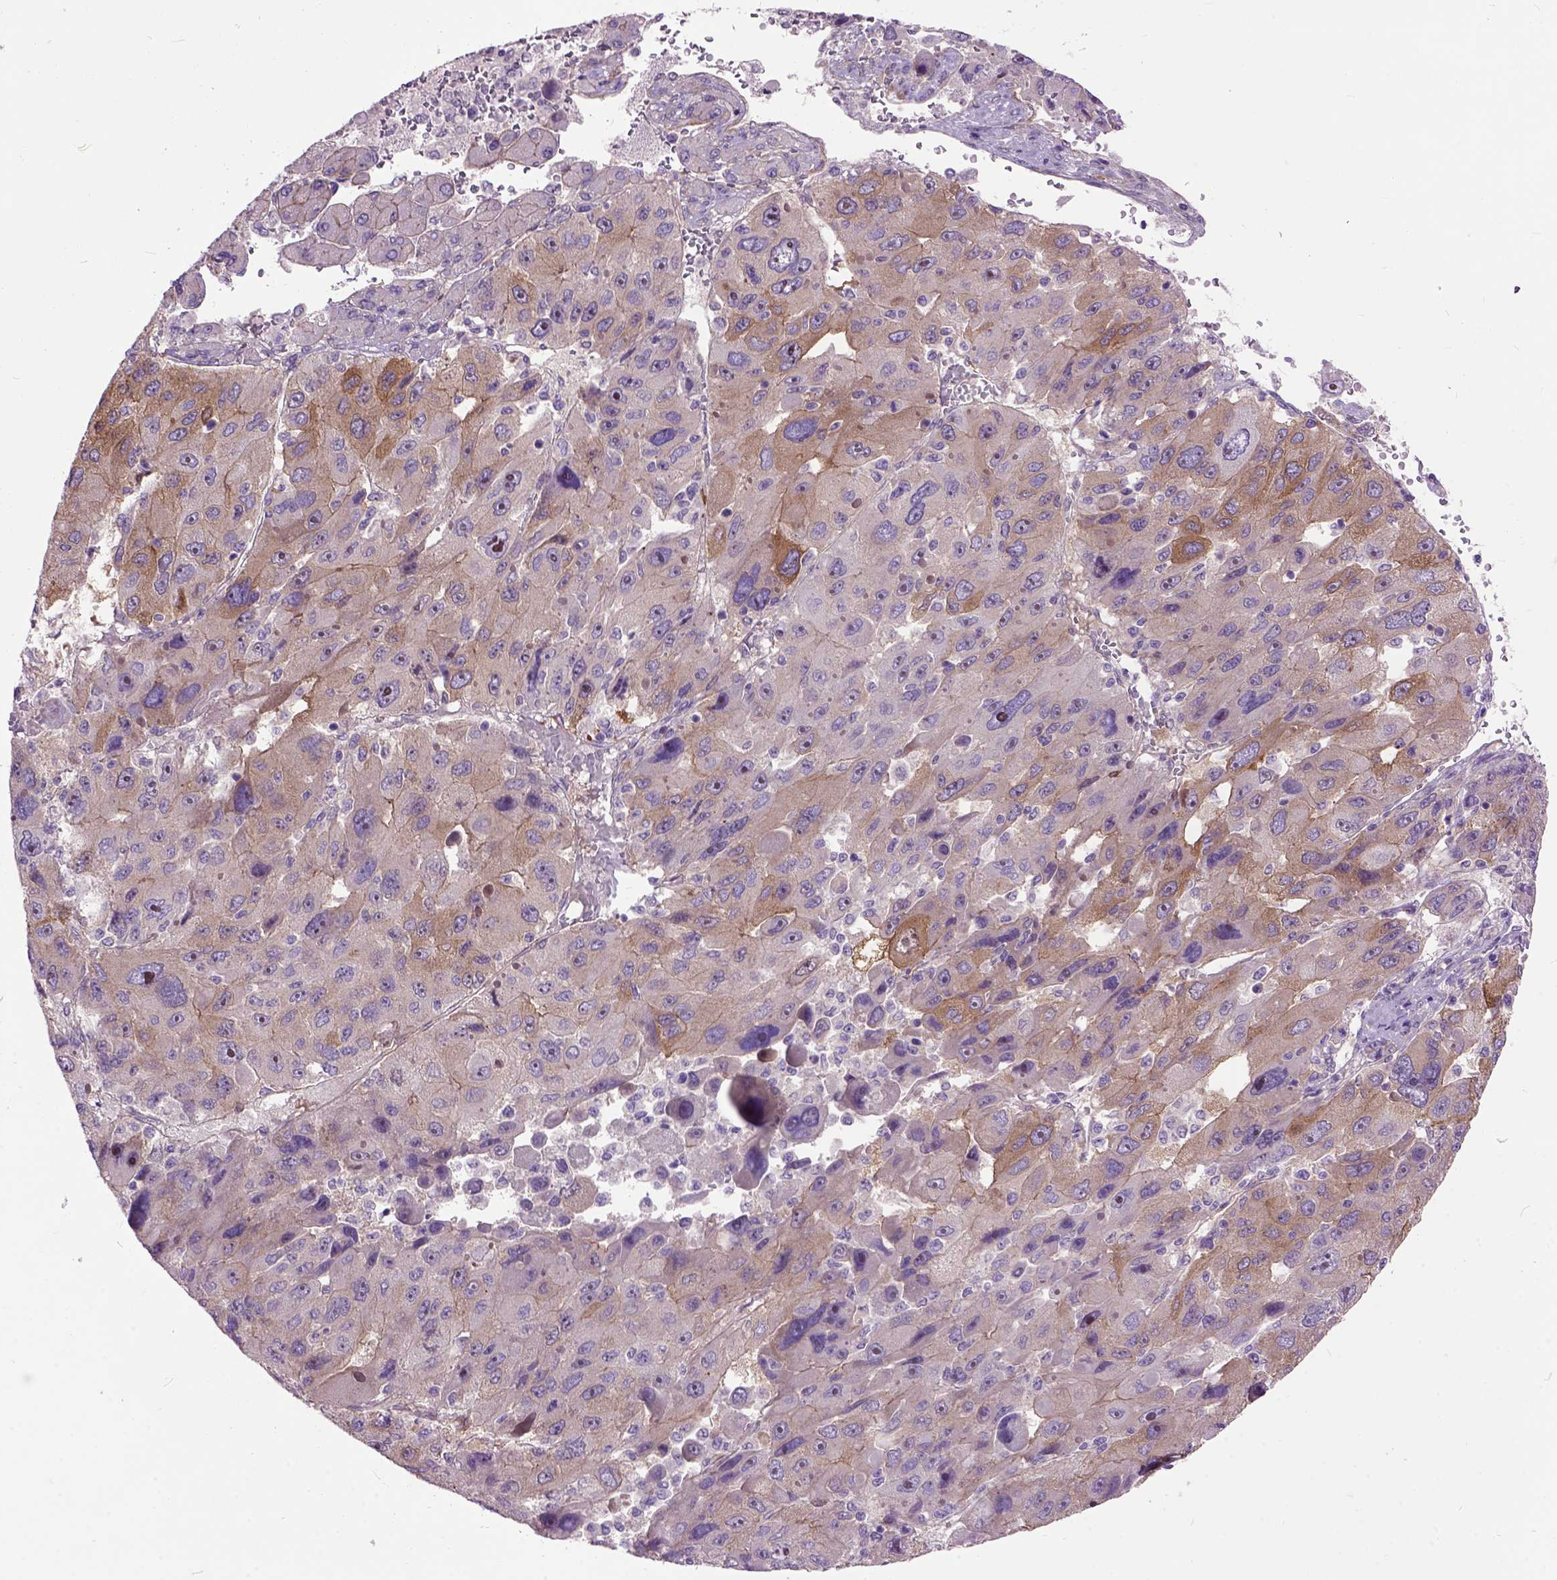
{"staining": {"intensity": "weak", "quantity": "25%-75%", "location": "cytoplasmic/membranous"}, "tissue": "liver cancer", "cell_type": "Tumor cells", "image_type": "cancer", "snomed": [{"axis": "morphology", "description": "Carcinoma, Hepatocellular, NOS"}, {"axis": "topography", "description": "Liver"}], "caption": "IHC of liver cancer shows low levels of weak cytoplasmic/membranous staining in approximately 25%-75% of tumor cells. (IHC, brightfield microscopy, high magnification).", "gene": "MAPT", "patient": {"sex": "female", "age": 41}}